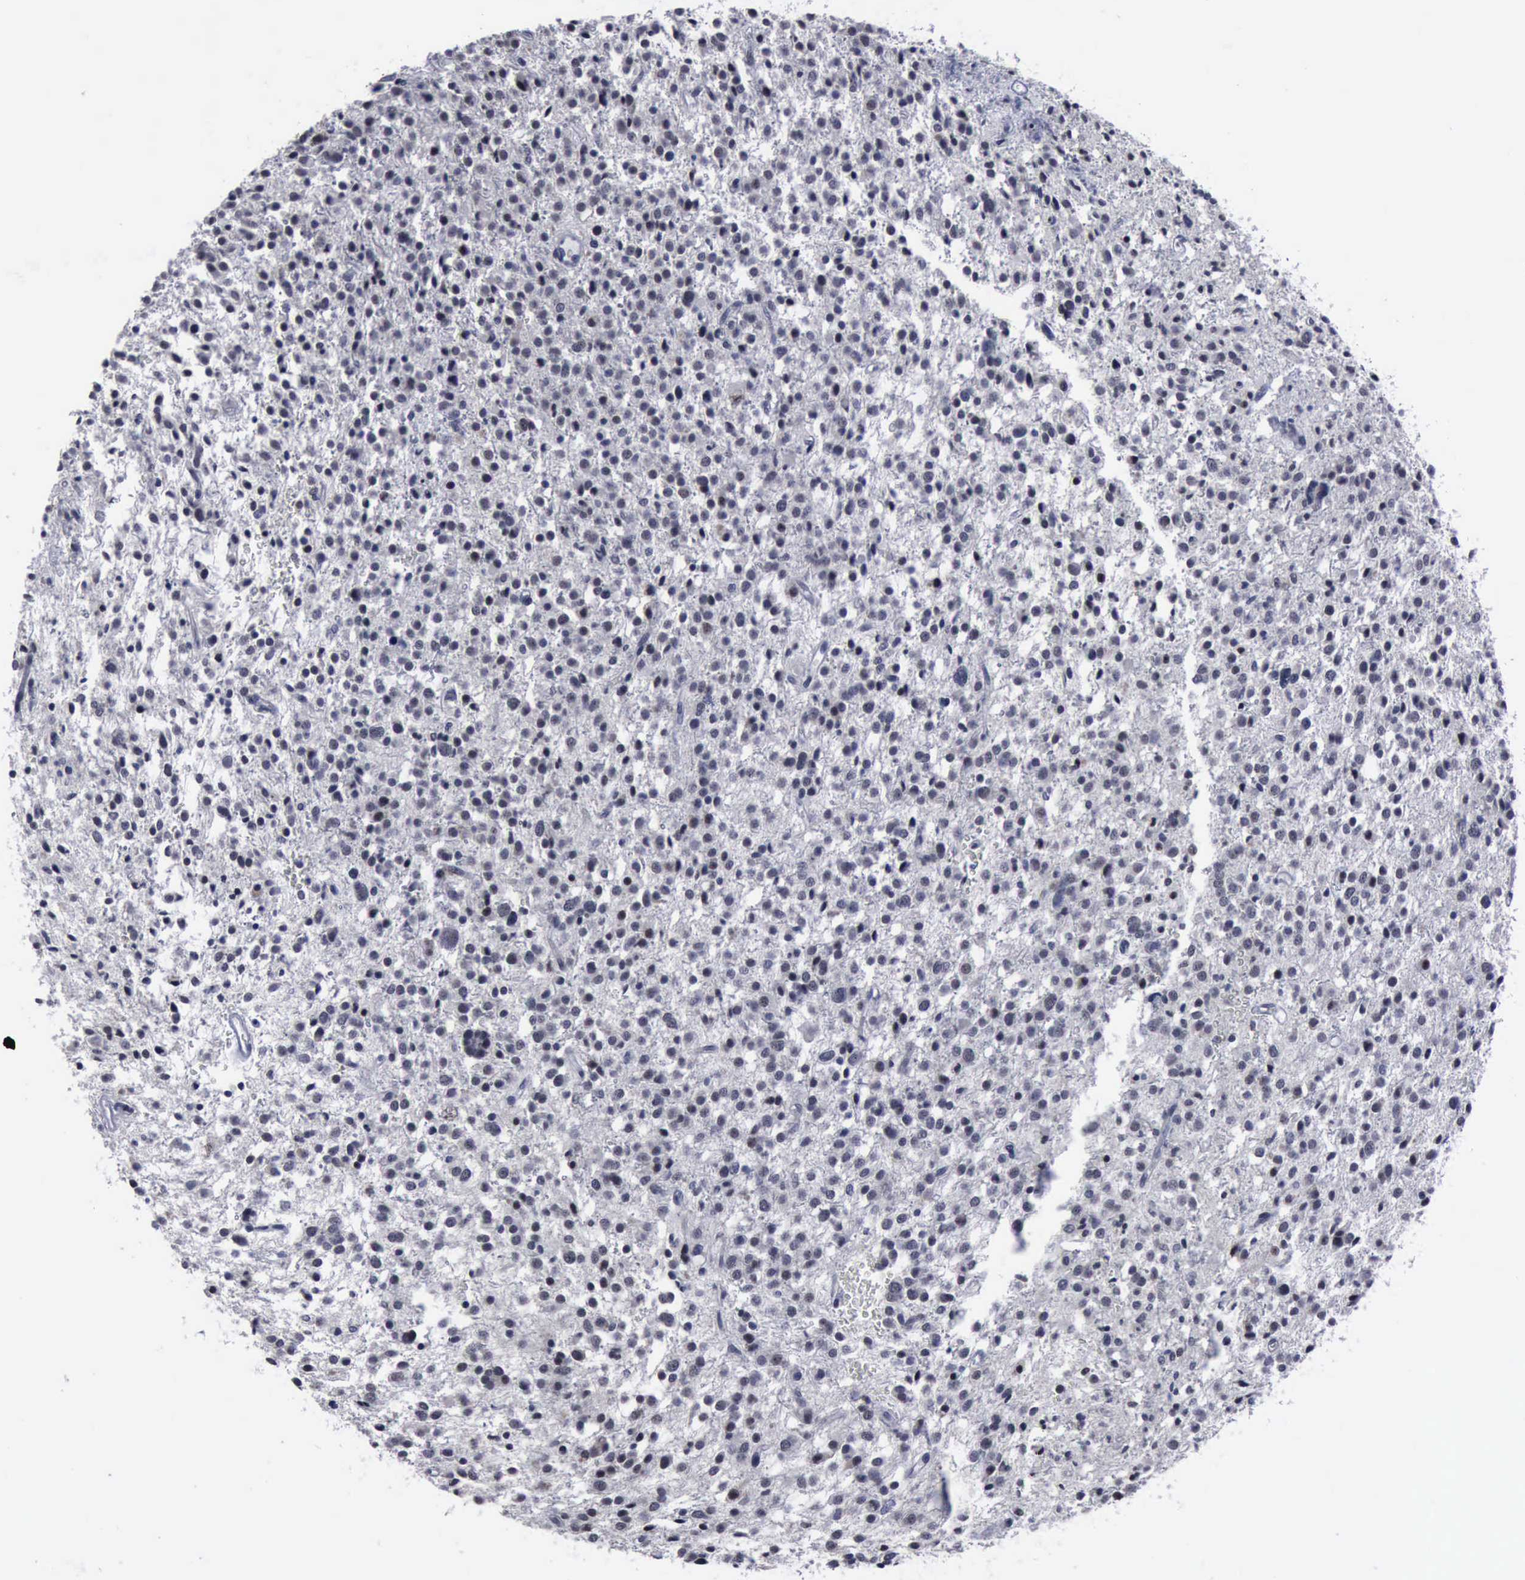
{"staining": {"intensity": "negative", "quantity": "none", "location": "none"}, "tissue": "glioma", "cell_type": "Tumor cells", "image_type": "cancer", "snomed": [{"axis": "morphology", "description": "Glioma, malignant, Low grade"}, {"axis": "topography", "description": "Brain"}], "caption": "Malignant low-grade glioma was stained to show a protein in brown. There is no significant positivity in tumor cells.", "gene": "BRD1", "patient": {"sex": "female", "age": 36}}